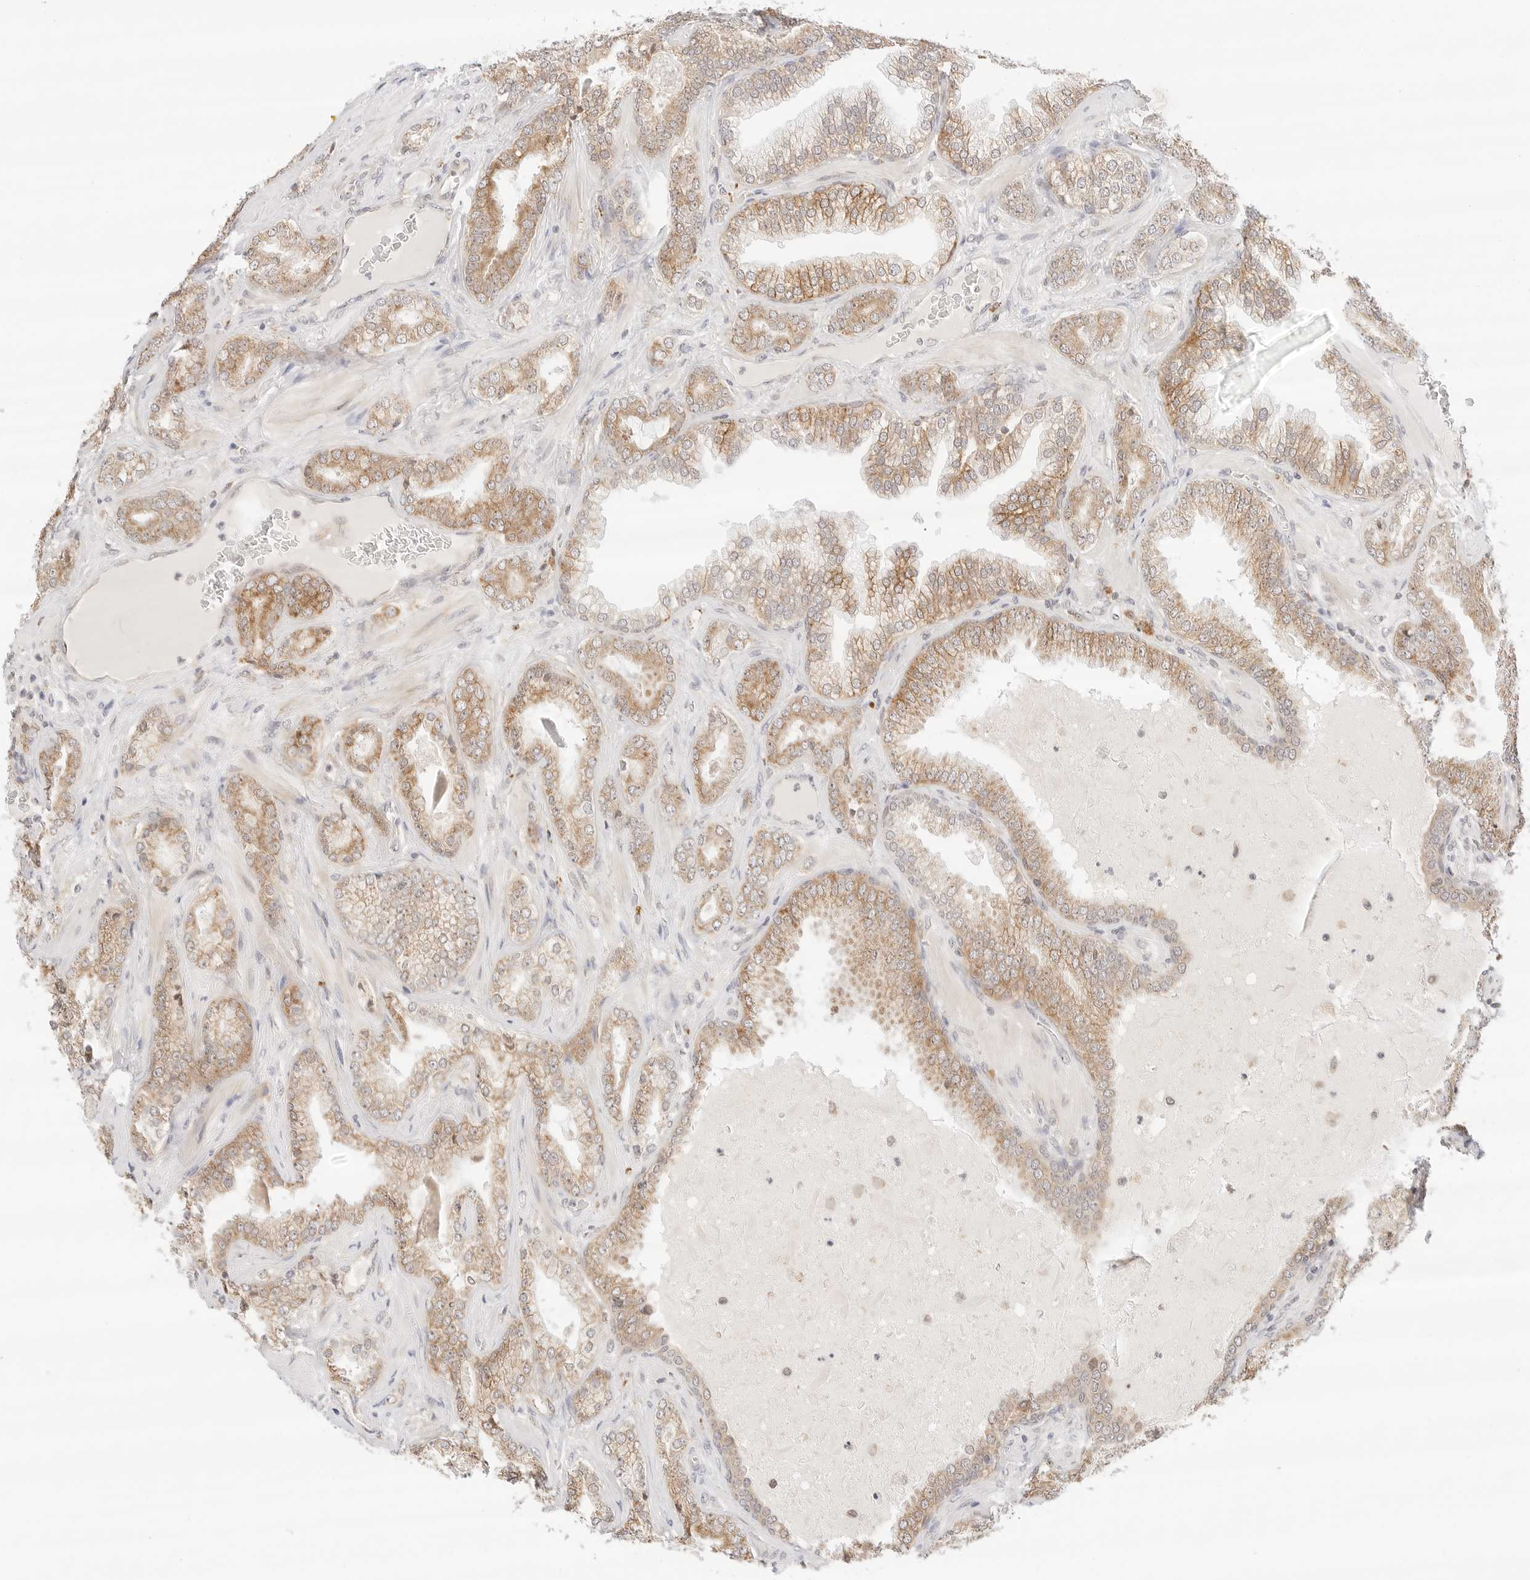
{"staining": {"intensity": "moderate", "quantity": ">75%", "location": "cytoplasmic/membranous"}, "tissue": "prostate cancer", "cell_type": "Tumor cells", "image_type": "cancer", "snomed": [{"axis": "morphology", "description": "Adenocarcinoma, High grade"}, {"axis": "topography", "description": "Prostate"}], "caption": "Moderate cytoplasmic/membranous expression for a protein is appreciated in about >75% of tumor cells of prostate cancer using IHC.", "gene": "ERO1B", "patient": {"sex": "male", "age": 58}}